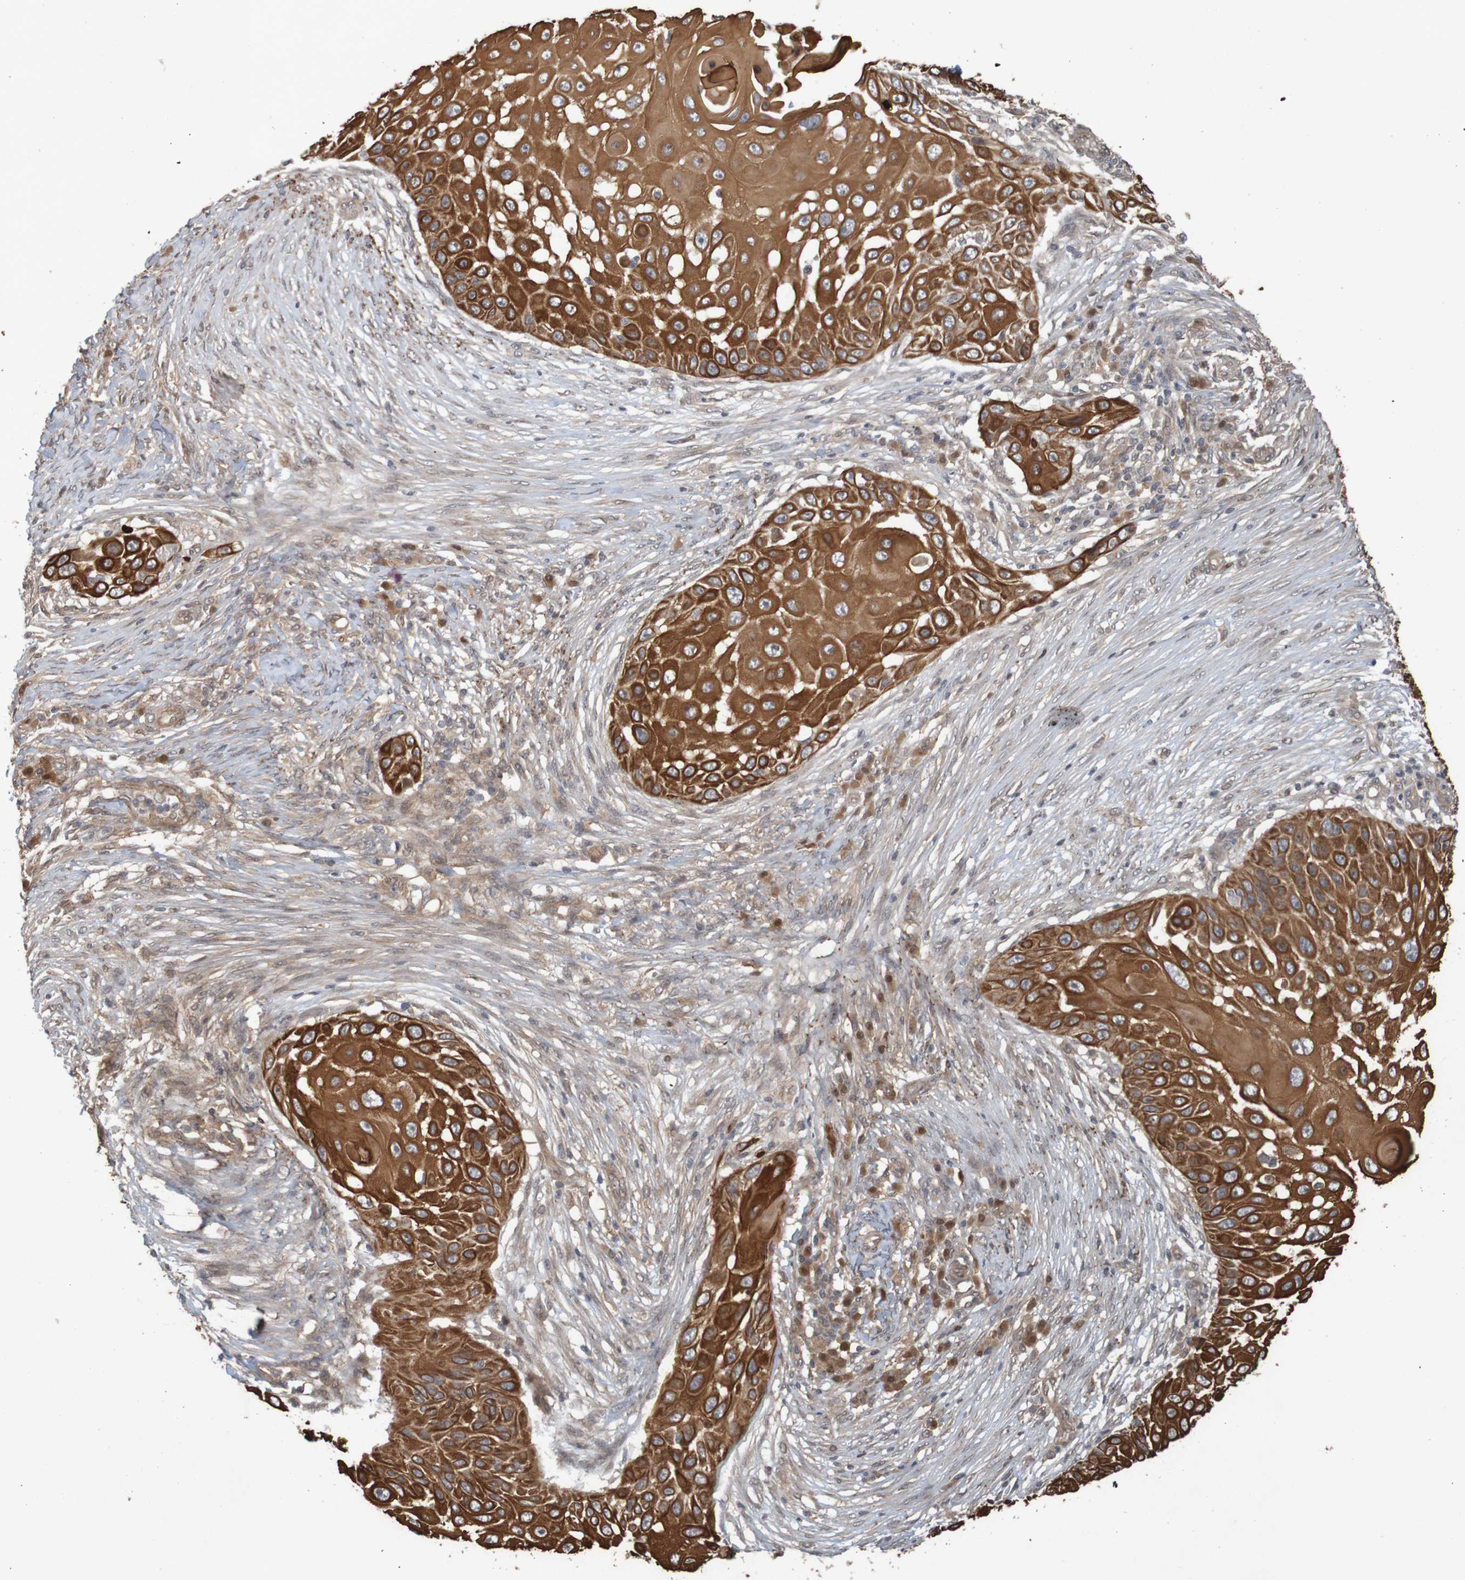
{"staining": {"intensity": "strong", "quantity": ">75%", "location": "cytoplasmic/membranous"}, "tissue": "skin cancer", "cell_type": "Tumor cells", "image_type": "cancer", "snomed": [{"axis": "morphology", "description": "Squamous cell carcinoma, NOS"}, {"axis": "topography", "description": "Skin"}], "caption": "IHC photomicrograph of human skin cancer stained for a protein (brown), which exhibits high levels of strong cytoplasmic/membranous expression in about >75% of tumor cells.", "gene": "ARHGEF11", "patient": {"sex": "female", "age": 44}}